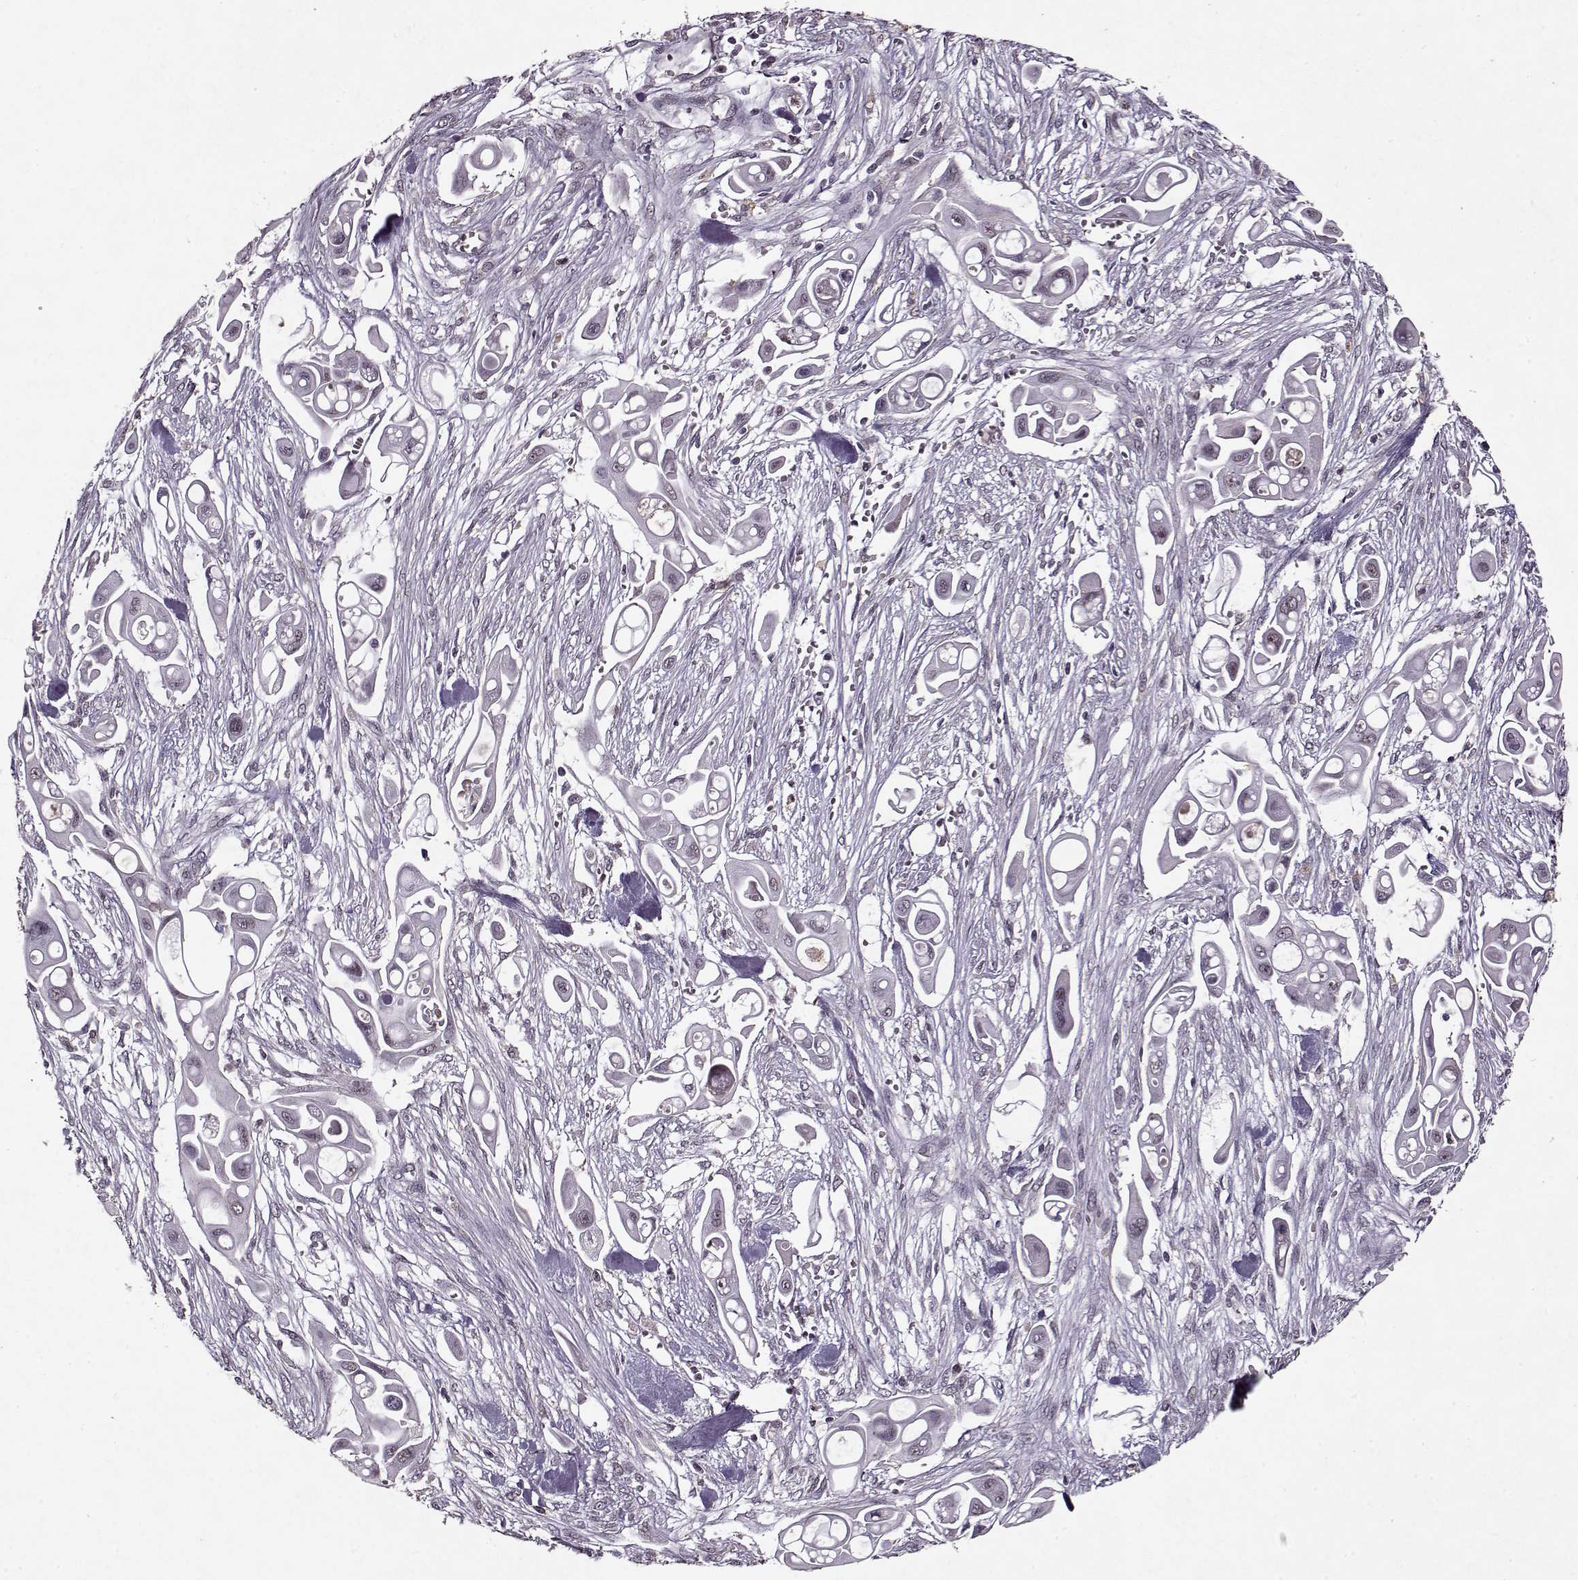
{"staining": {"intensity": "negative", "quantity": ">75%", "location": "nuclear"}, "tissue": "pancreatic cancer", "cell_type": "Tumor cells", "image_type": "cancer", "snomed": [{"axis": "morphology", "description": "Adenocarcinoma, NOS"}, {"axis": "topography", "description": "Pancreas"}], "caption": "High power microscopy micrograph of an IHC image of pancreatic cancer (adenocarcinoma), revealing no significant staining in tumor cells.", "gene": "PSMA7", "patient": {"sex": "male", "age": 50}}